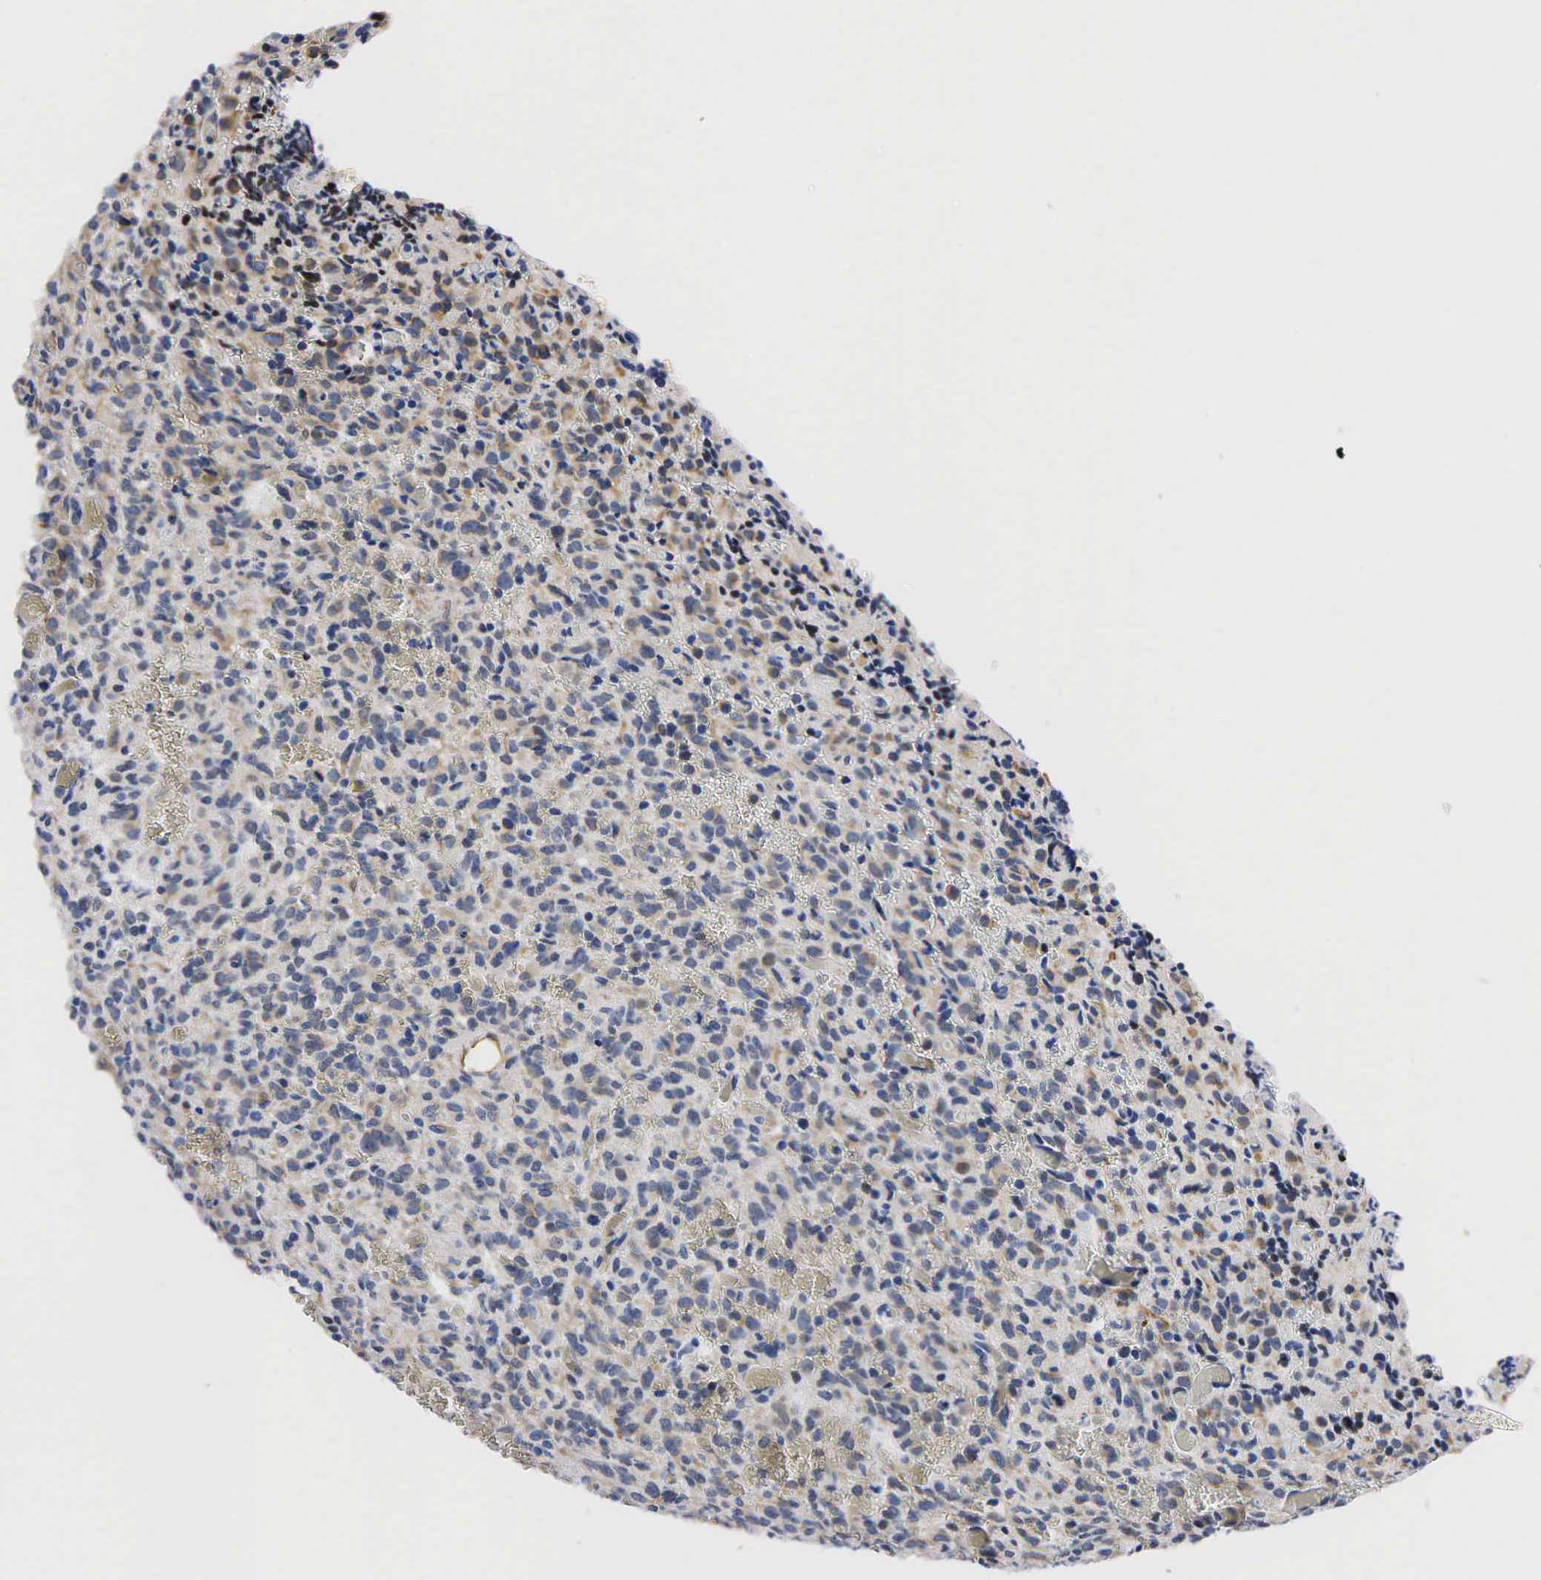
{"staining": {"intensity": "weak", "quantity": "25%-75%", "location": "cytoplasmic/membranous,nuclear"}, "tissue": "glioma", "cell_type": "Tumor cells", "image_type": "cancer", "snomed": [{"axis": "morphology", "description": "Glioma, malignant, High grade"}, {"axis": "topography", "description": "Brain"}], "caption": "The immunohistochemical stain labels weak cytoplasmic/membranous and nuclear staining in tumor cells of high-grade glioma (malignant) tissue. The staining was performed using DAB (3,3'-diaminobenzidine), with brown indicating positive protein expression. Nuclei are stained blue with hematoxylin.", "gene": "PGR", "patient": {"sex": "male", "age": 56}}